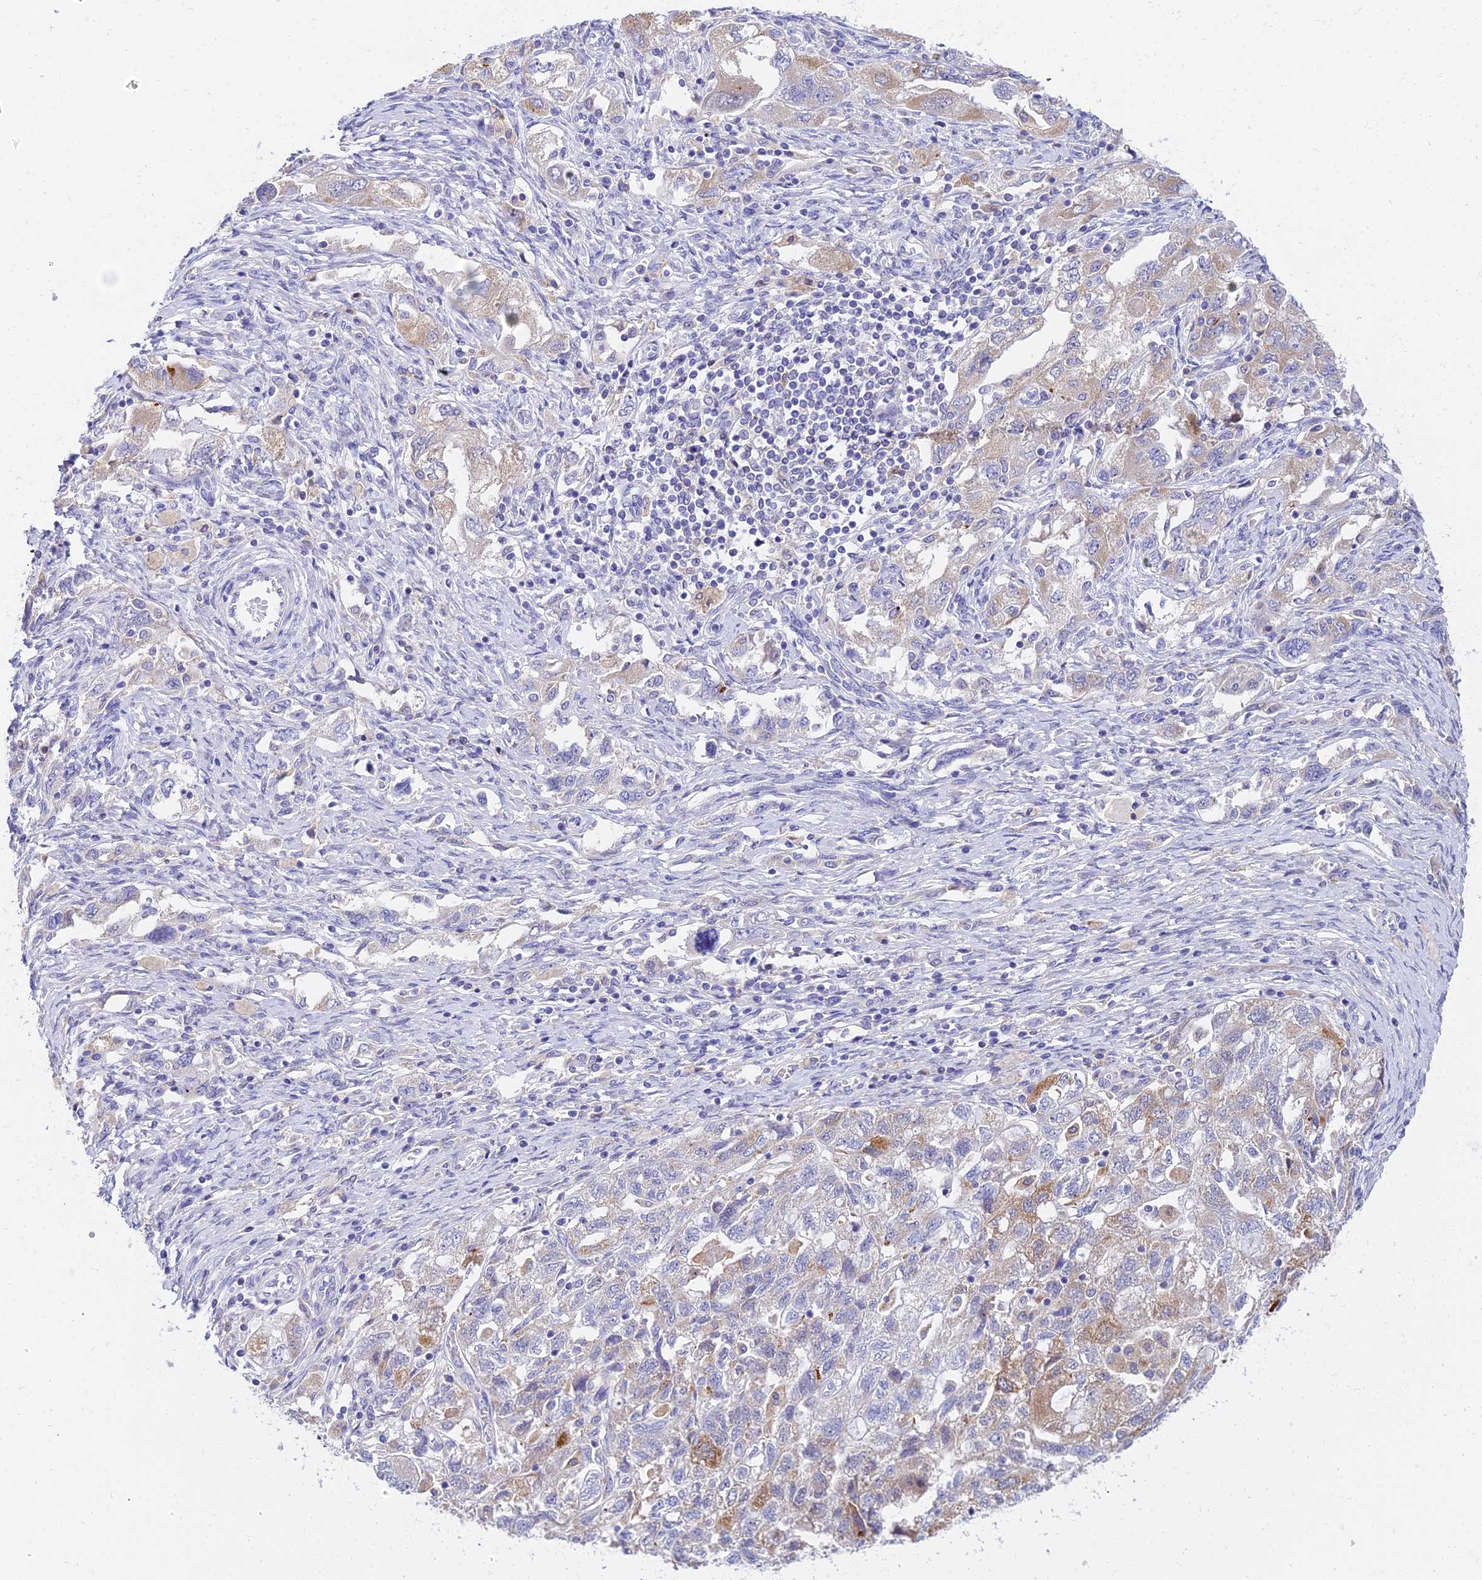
{"staining": {"intensity": "moderate", "quantity": "<25%", "location": "cytoplasmic/membranous"}, "tissue": "ovarian cancer", "cell_type": "Tumor cells", "image_type": "cancer", "snomed": [{"axis": "morphology", "description": "Carcinoma, NOS"}, {"axis": "morphology", "description": "Cystadenocarcinoma, serous, NOS"}, {"axis": "topography", "description": "Ovary"}], "caption": "Ovarian cancer stained with a brown dye demonstrates moderate cytoplasmic/membranous positive expression in approximately <25% of tumor cells.", "gene": "ARL8B", "patient": {"sex": "female", "age": 69}}